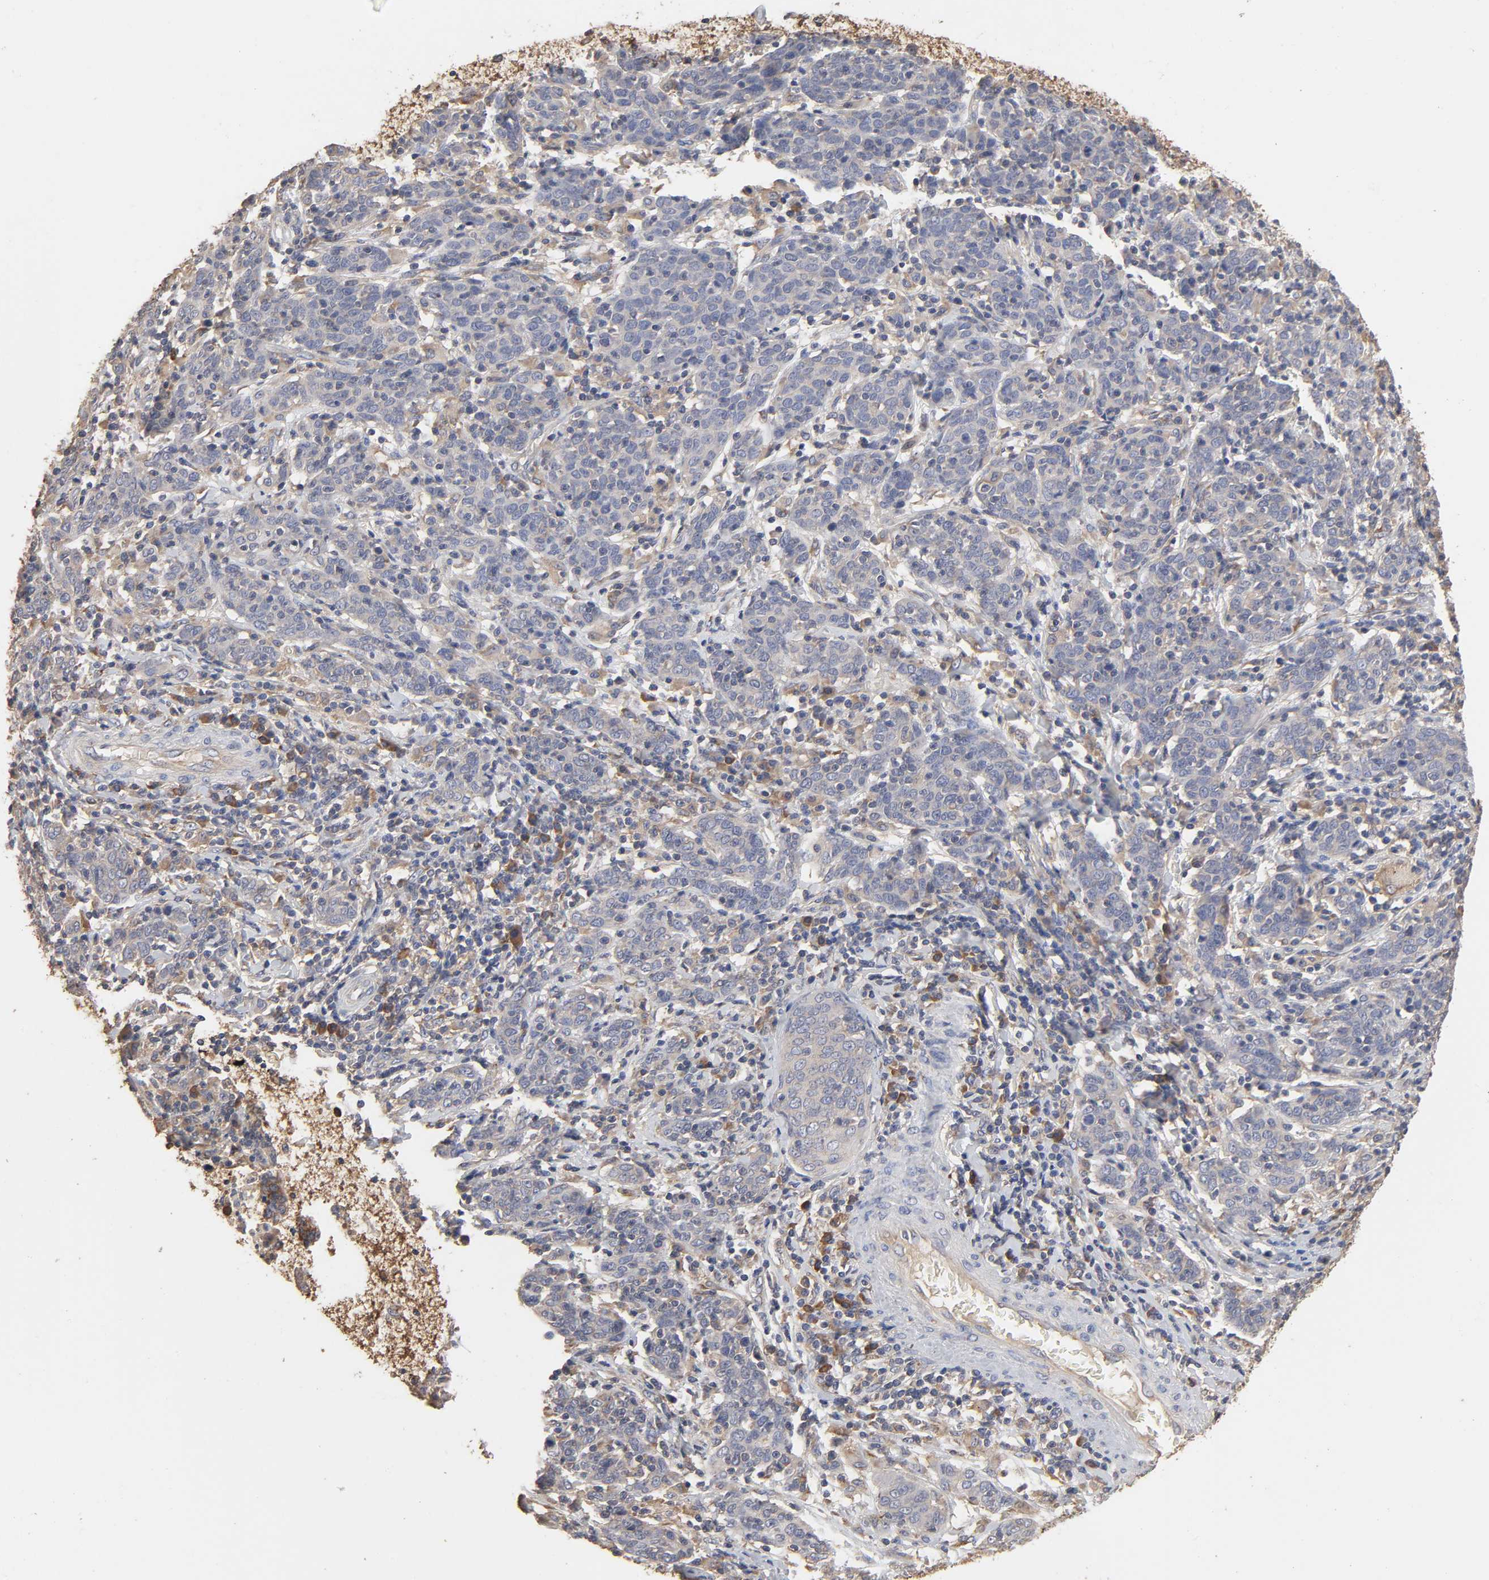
{"staining": {"intensity": "weak", "quantity": "<25%", "location": "cytoplasmic/membranous"}, "tissue": "cervical cancer", "cell_type": "Tumor cells", "image_type": "cancer", "snomed": [{"axis": "morphology", "description": "Normal tissue, NOS"}, {"axis": "morphology", "description": "Squamous cell carcinoma, NOS"}, {"axis": "topography", "description": "Cervix"}], "caption": "This micrograph is of cervical squamous cell carcinoma stained with IHC to label a protein in brown with the nuclei are counter-stained blue. There is no positivity in tumor cells.", "gene": "EIF4G2", "patient": {"sex": "female", "age": 67}}